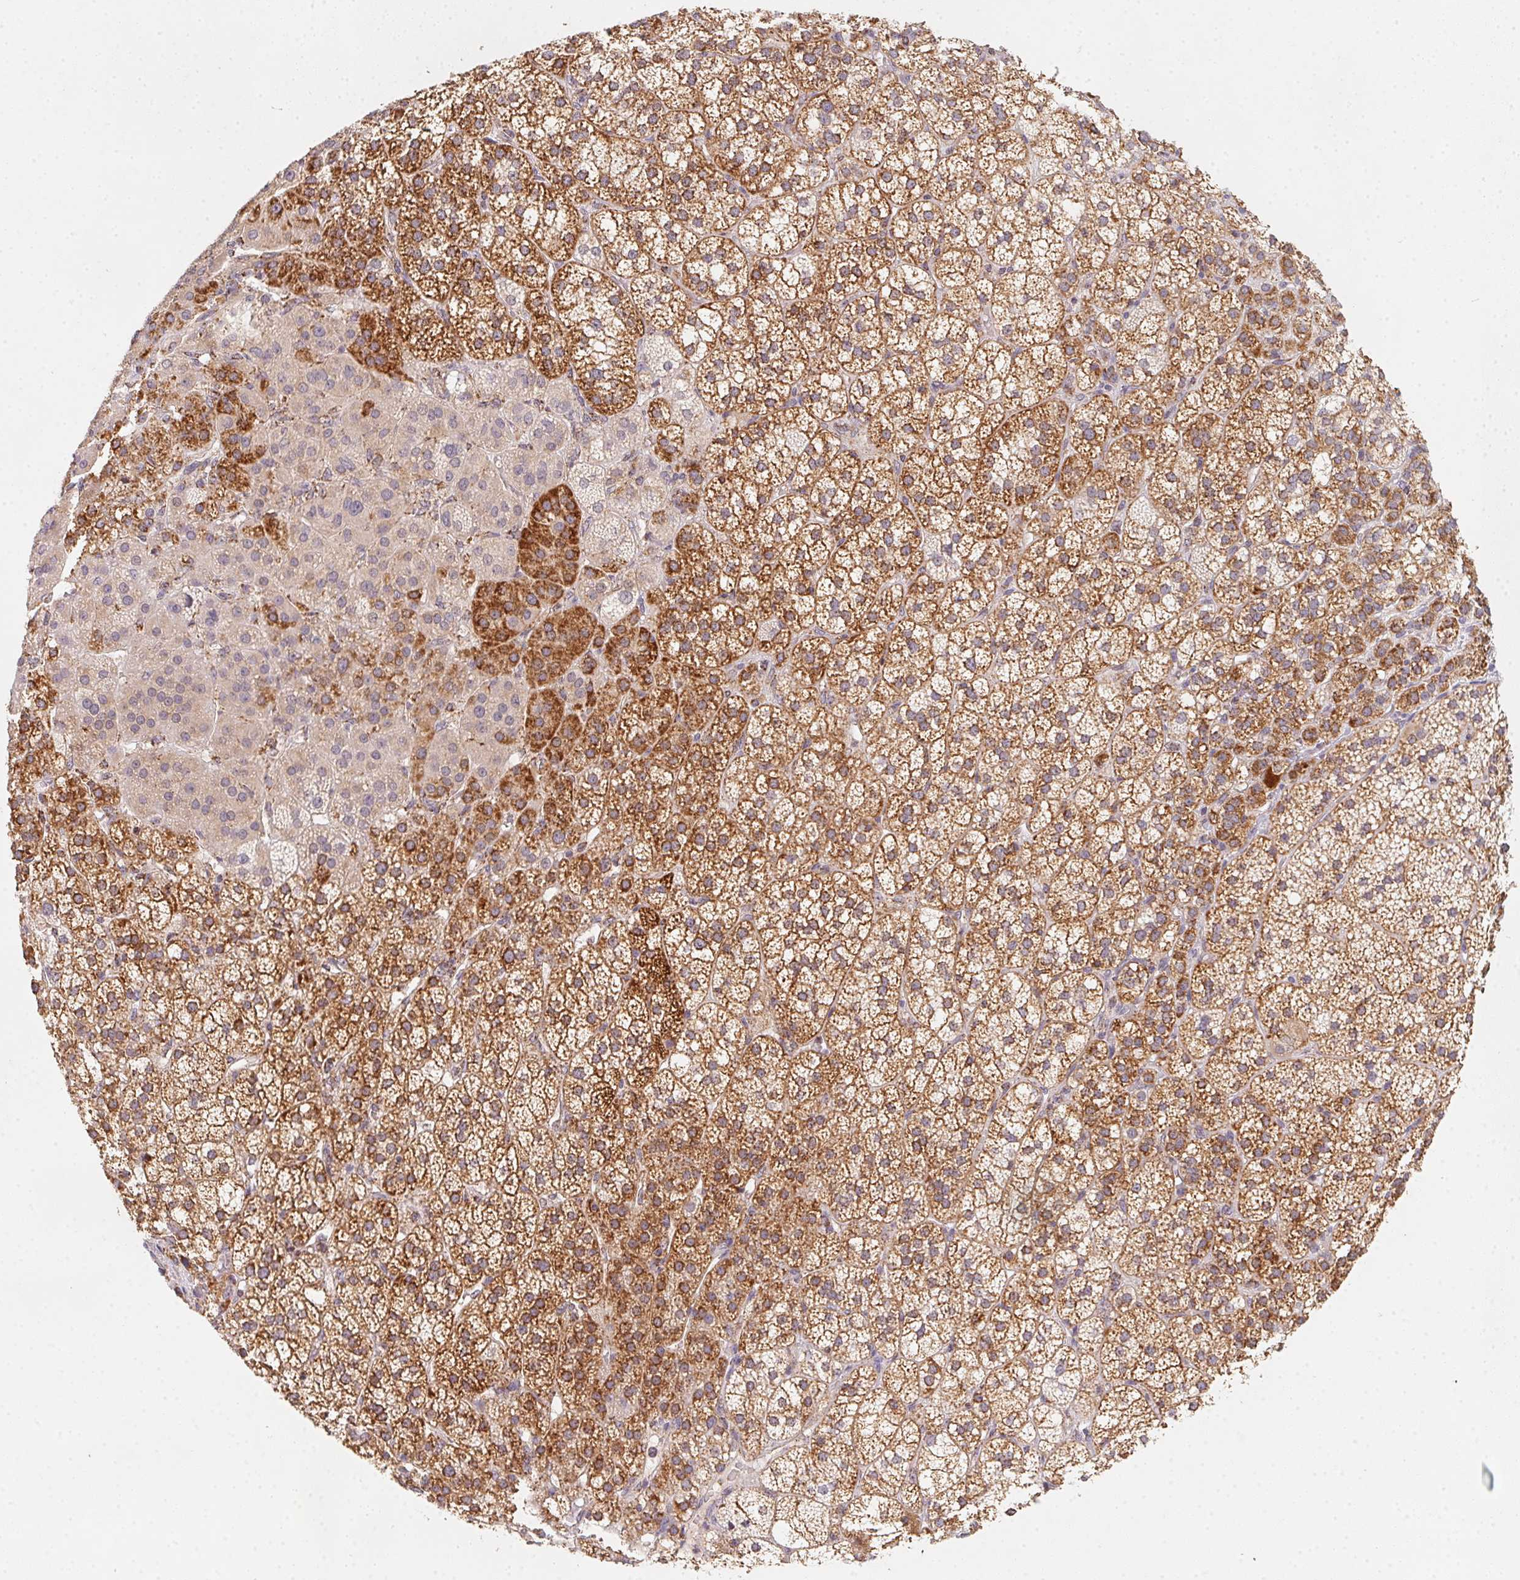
{"staining": {"intensity": "strong", "quantity": "25%-75%", "location": "cytoplasmic/membranous"}, "tissue": "adrenal gland", "cell_type": "Glandular cells", "image_type": "normal", "snomed": [{"axis": "morphology", "description": "Normal tissue, NOS"}, {"axis": "topography", "description": "Adrenal gland"}], "caption": "Adrenal gland stained with IHC displays strong cytoplasmic/membranous positivity in about 25%-75% of glandular cells. (Stains: DAB (3,3'-diaminobenzidine) in brown, nuclei in blue, Microscopy: brightfield microscopy at high magnification).", "gene": "NDUFS6", "patient": {"sex": "female", "age": 60}}